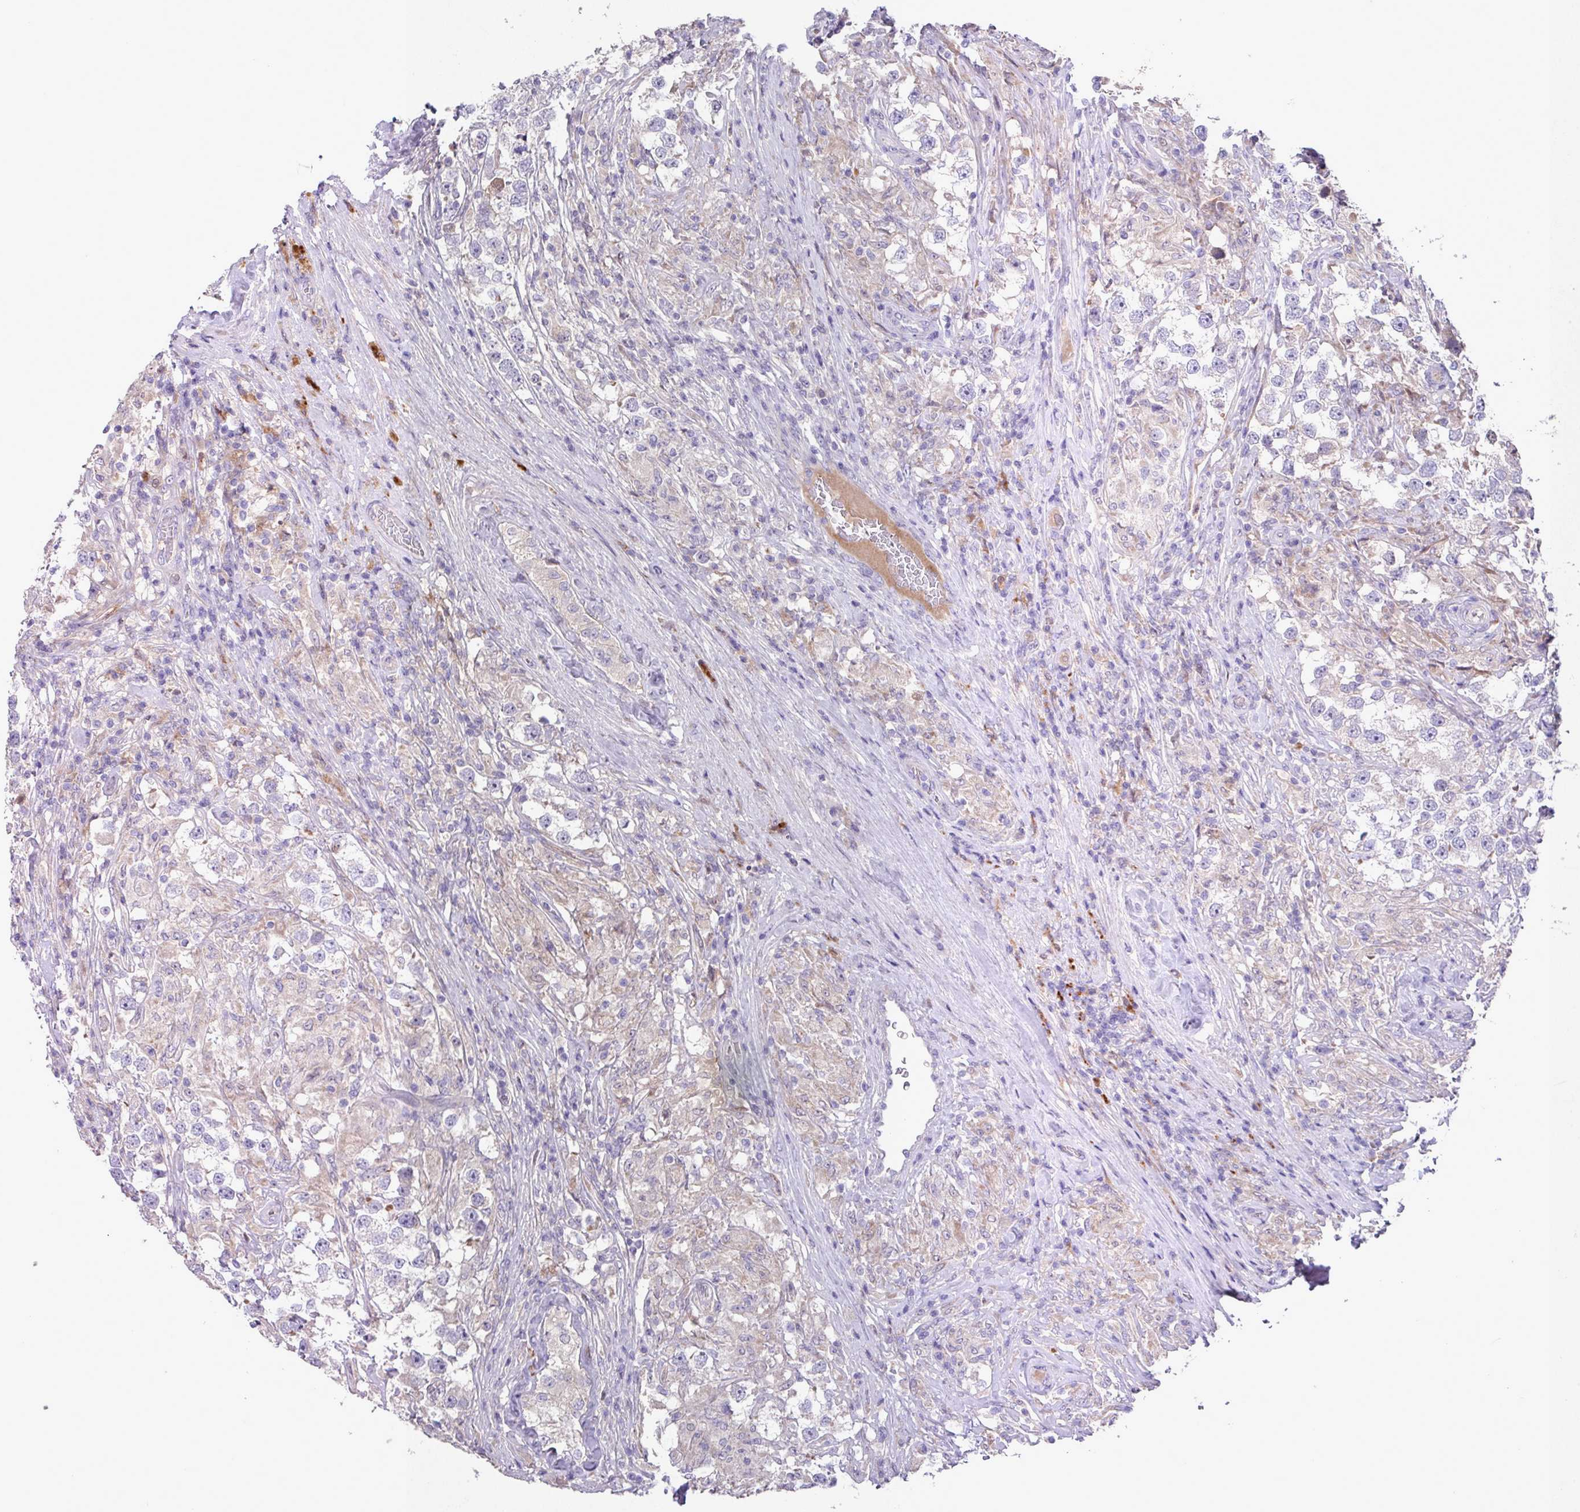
{"staining": {"intensity": "negative", "quantity": "none", "location": "none"}, "tissue": "testis cancer", "cell_type": "Tumor cells", "image_type": "cancer", "snomed": [{"axis": "morphology", "description": "Seminoma, NOS"}, {"axis": "topography", "description": "Testis"}], "caption": "Protein analysis of seminoma (testis) demonstrates no significant staining in tumor cells. (Immunohistochemistry, brightfield microscopy, high magnification).", "gene": "IQCJ", "patient": {"sex": "male", "age": 46}}